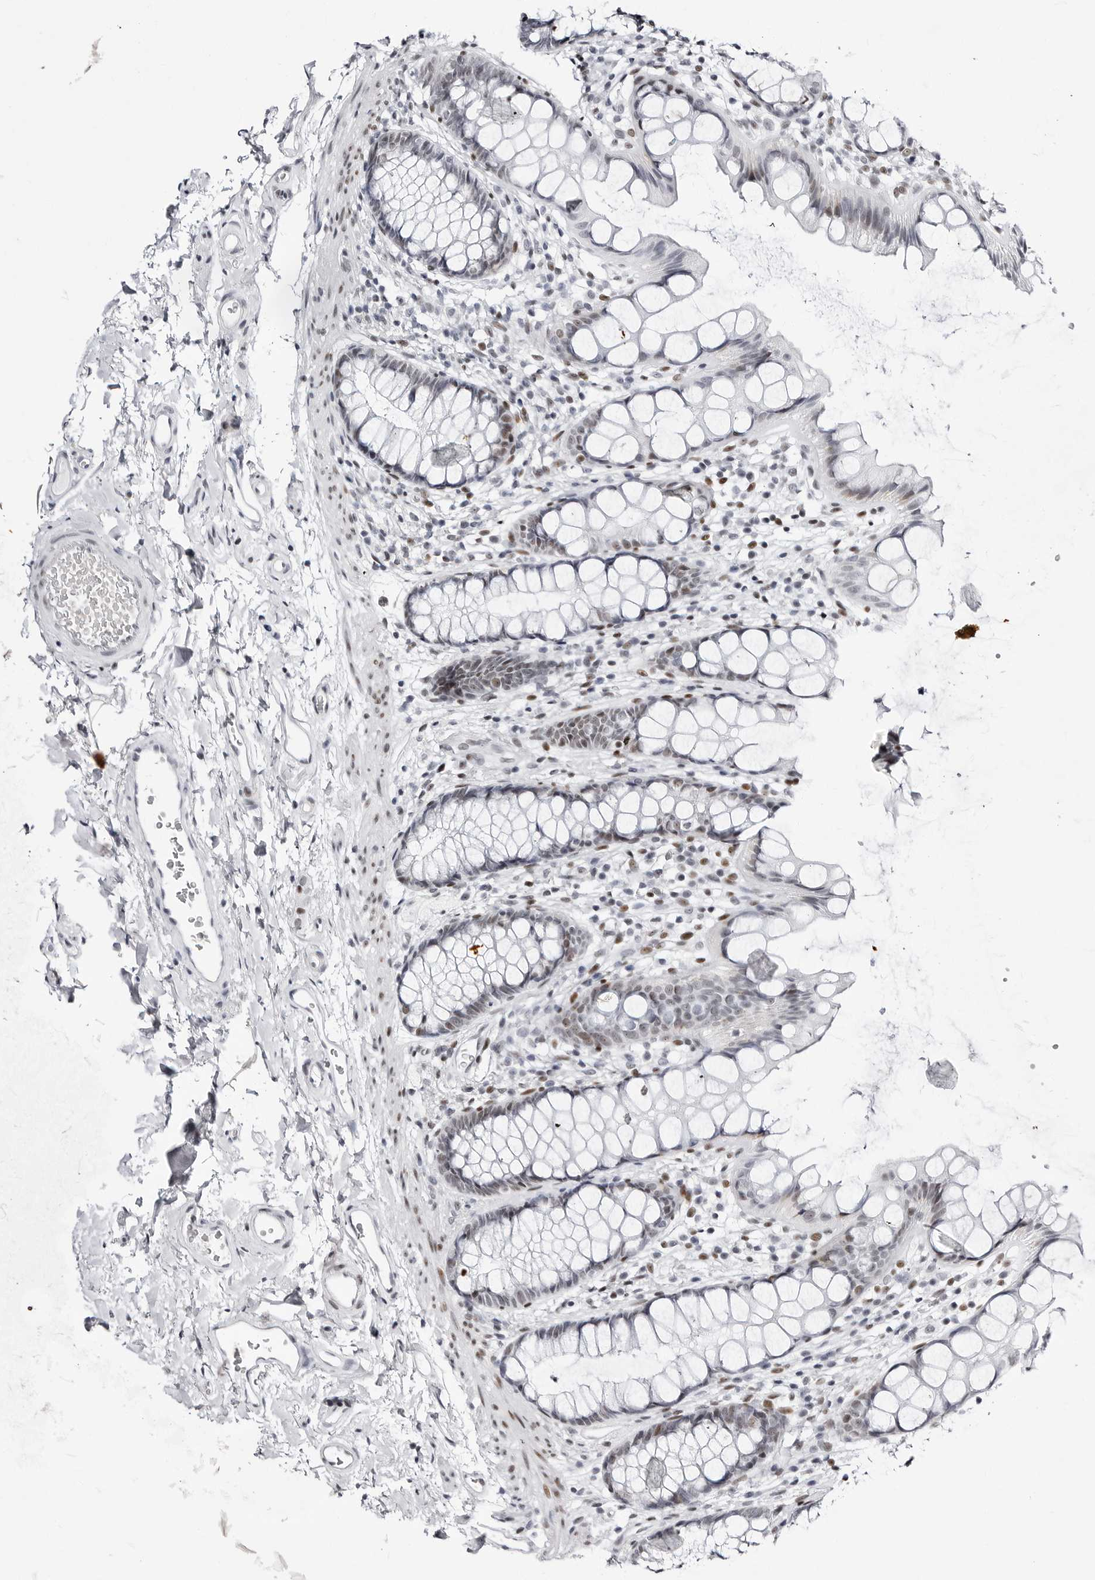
{"staining": {"intensity": "moderate", "quantity": "<25%", "location": "nuclear"}, "tissue": "rectum", "cell_type": "Glandular cells", "image_type": "normal", "snomed": [{"axis": "morphology", "description": "Normal tissue, NOS"}, {"axis": "topography", "description": "Rectum"}], "caption": "Rectum stained with a brown dye demonstrates moderate nuclear positive staining in about <25% of glandular cells.", "gene": "VEZF1", "patient": {"sex": "female", "age": 65}}